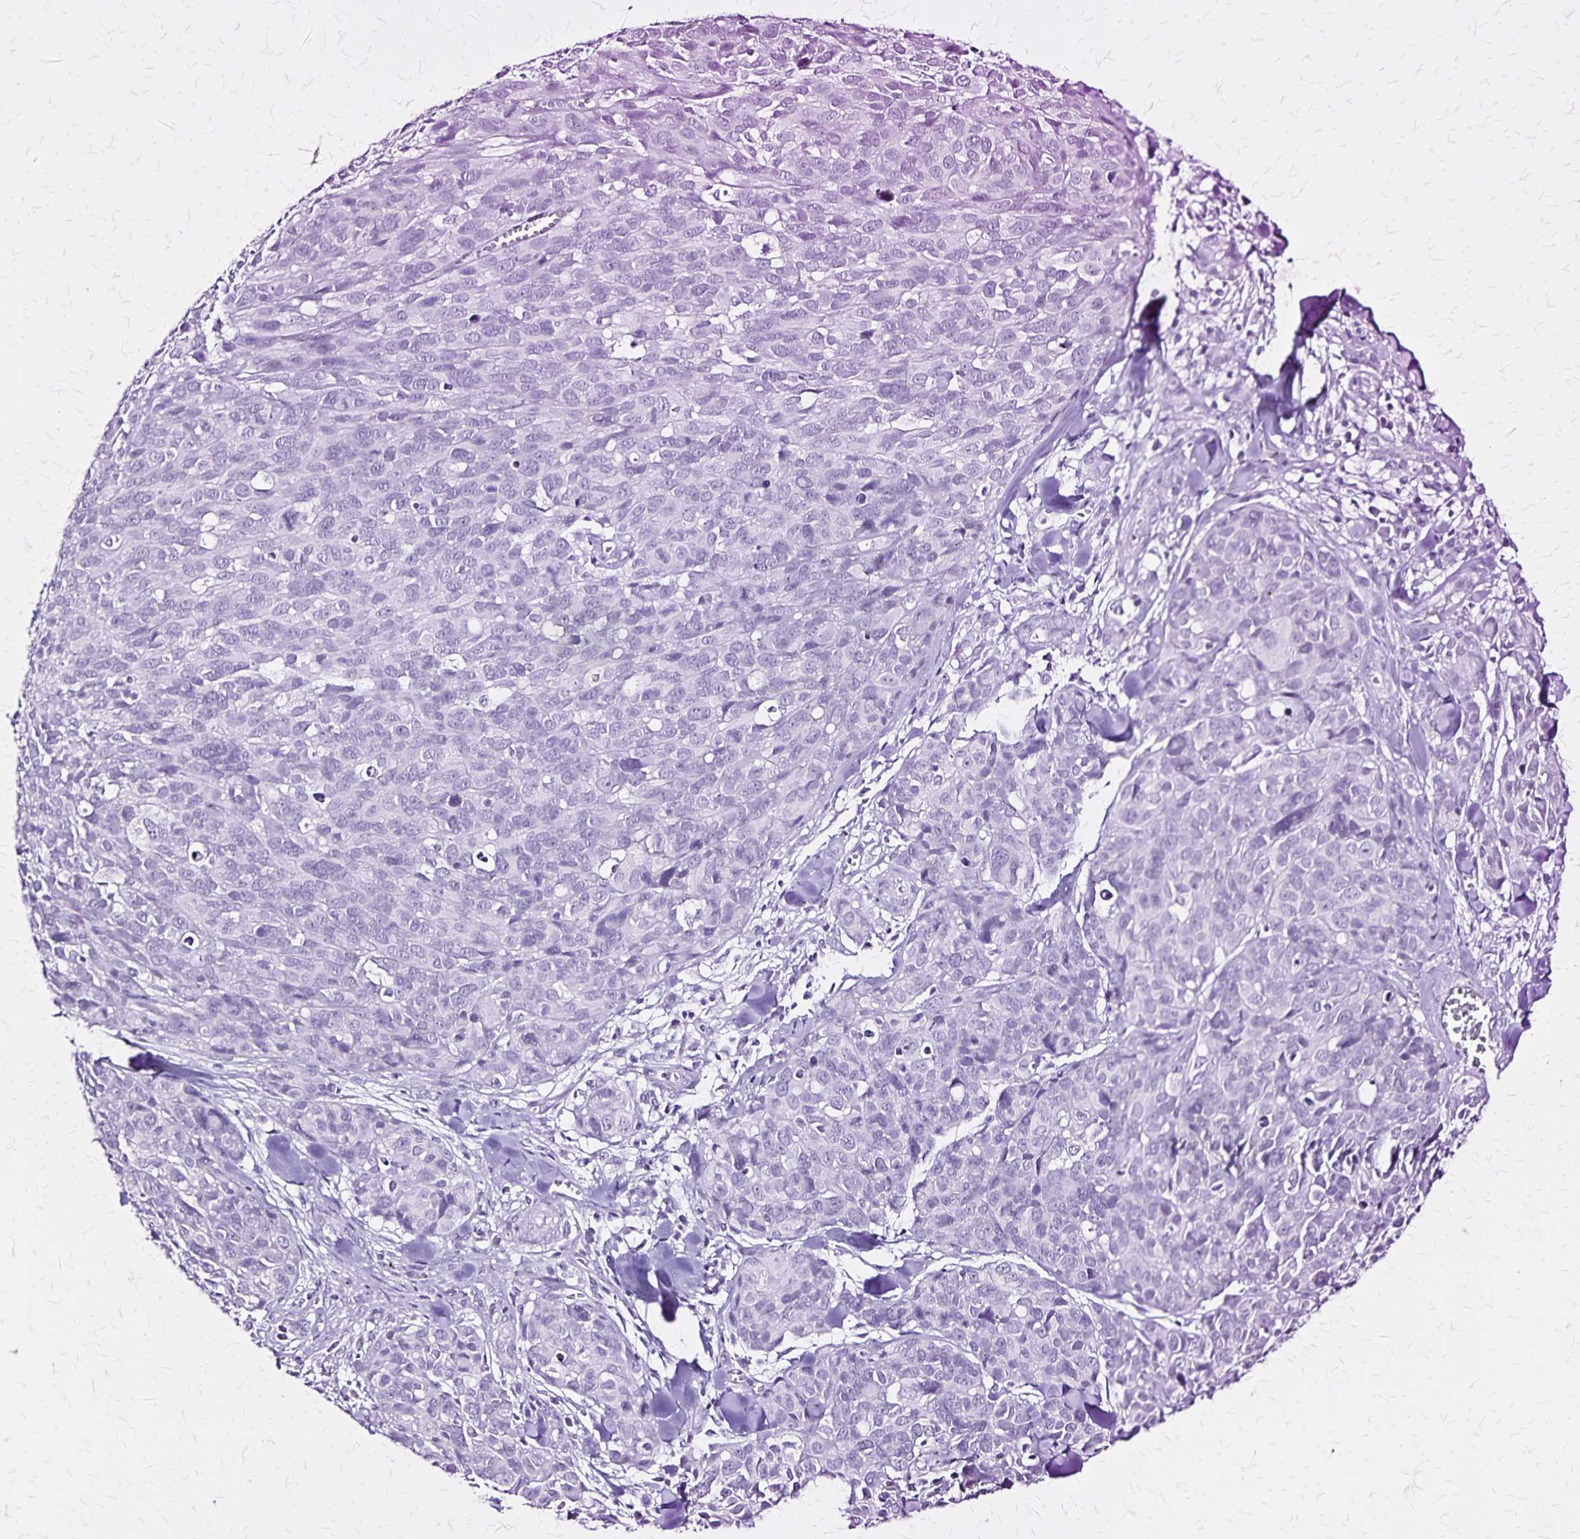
{"staining": {"intensity": "negative", "quantity": "none", "location": "none"}, "tissue": "melanoma", "cell_type": "Tumor cells", "image_type": "cancer", "snomed": [{"axis": "morphology", "description": "Malignant melanoma, NOS"}, {"axis": "topography", "description": "Skin"}], "caption": "Immunohistochemistry of malignant melanoma demonstrates no positivity in tumor cells.", "gene": "KRT2", "patient": {"sex": "male", "age": 51}}